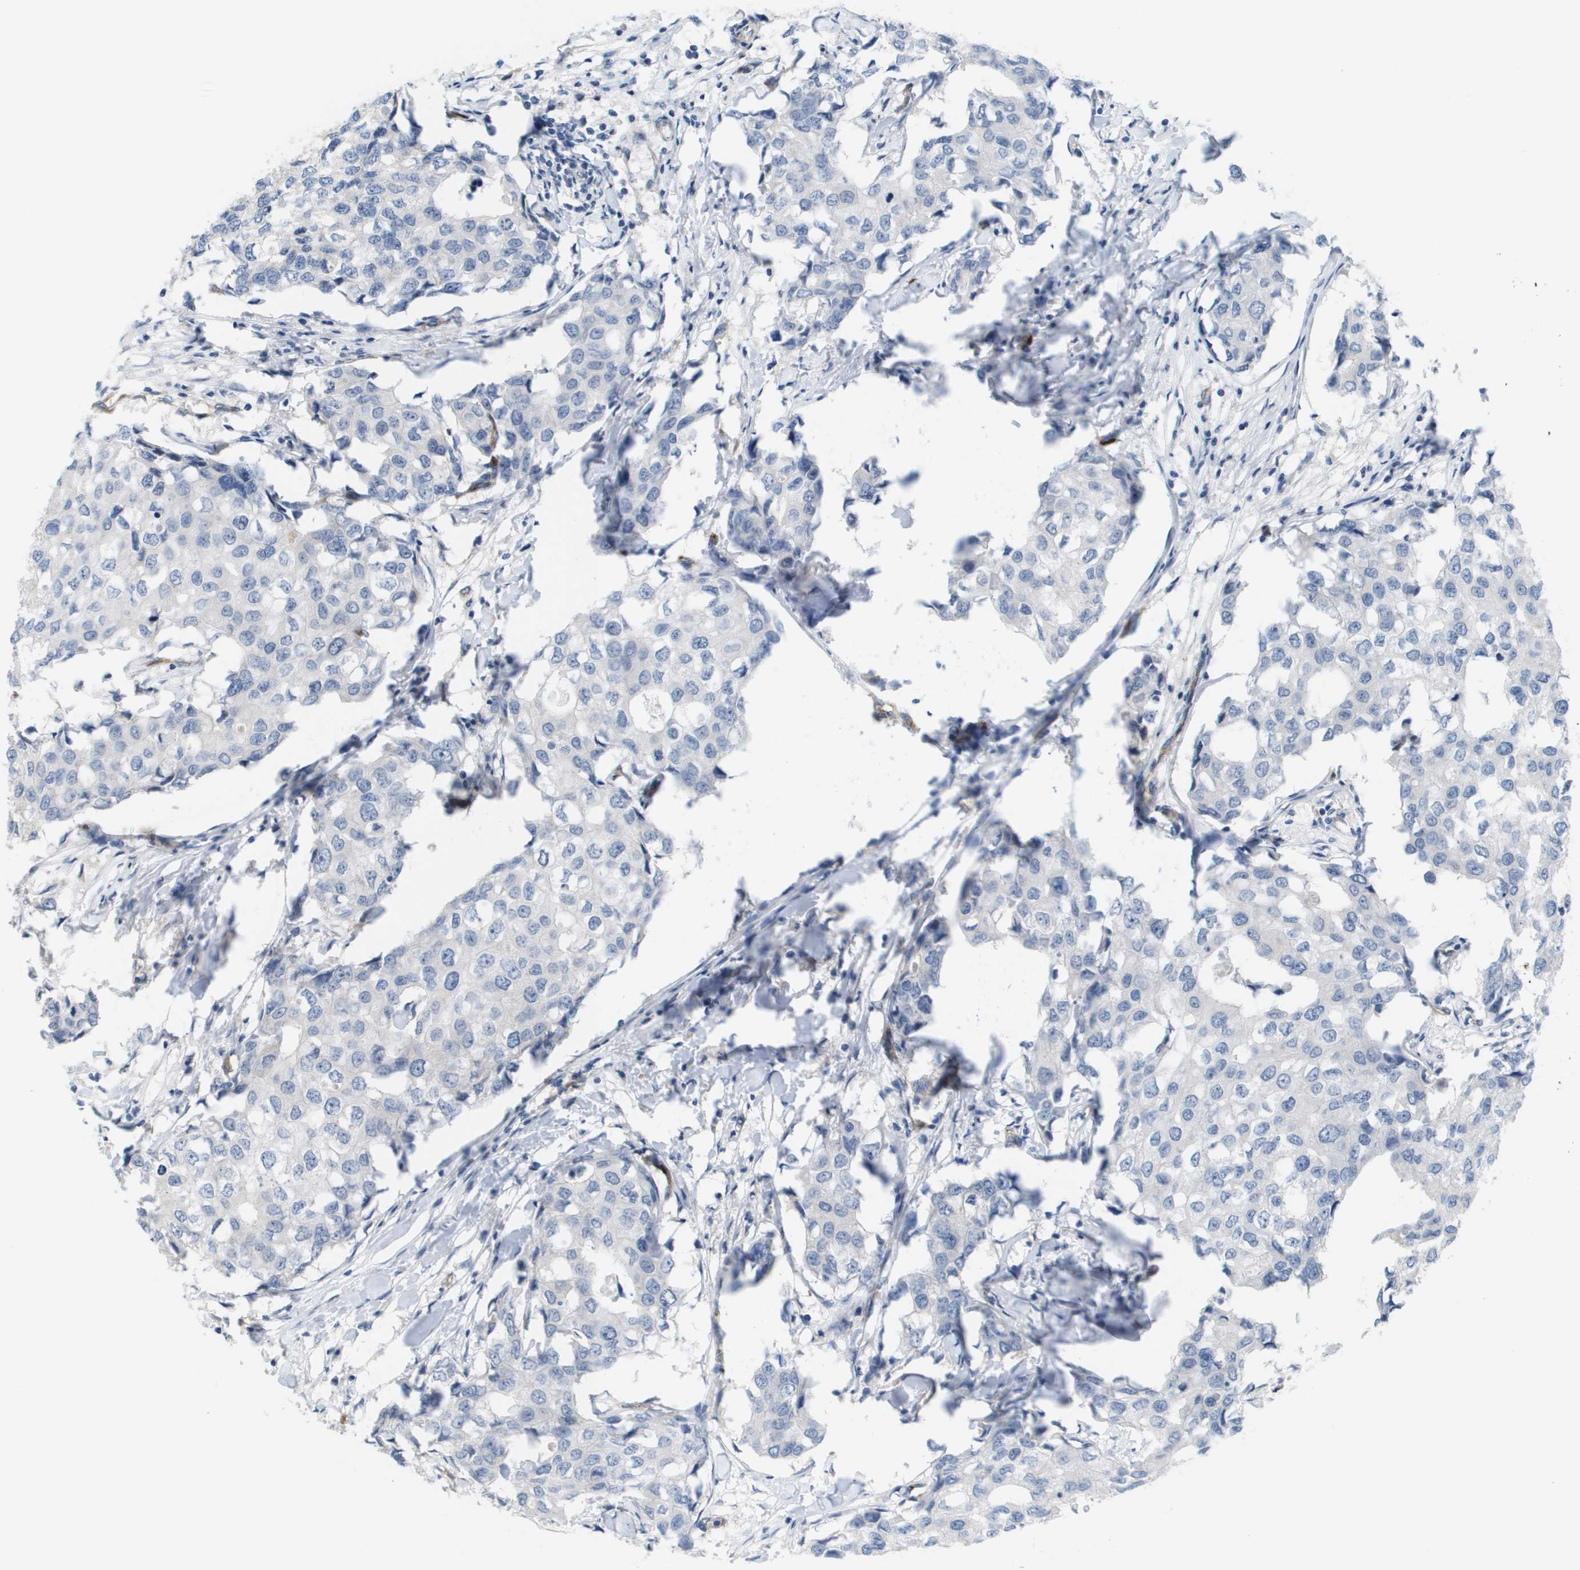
{"staining": {"intensity": "negative", "quantity": "none", "location": "none"}, "tissue": "breast cancer", "cell_type": "Tumor cells", "image_type": "cancer", "snomed": [{"axis": "morphology", "description": "Duct carcinoma"}, {"axis": "topography", "description": "Breast"}], "caption": "This is an immunohistochemistry photomicrograph of human breast cancer. There is no positivity in tumor cells.", "gene": "ANGPT2", "patient": {"sex": "female", "age": 27}}